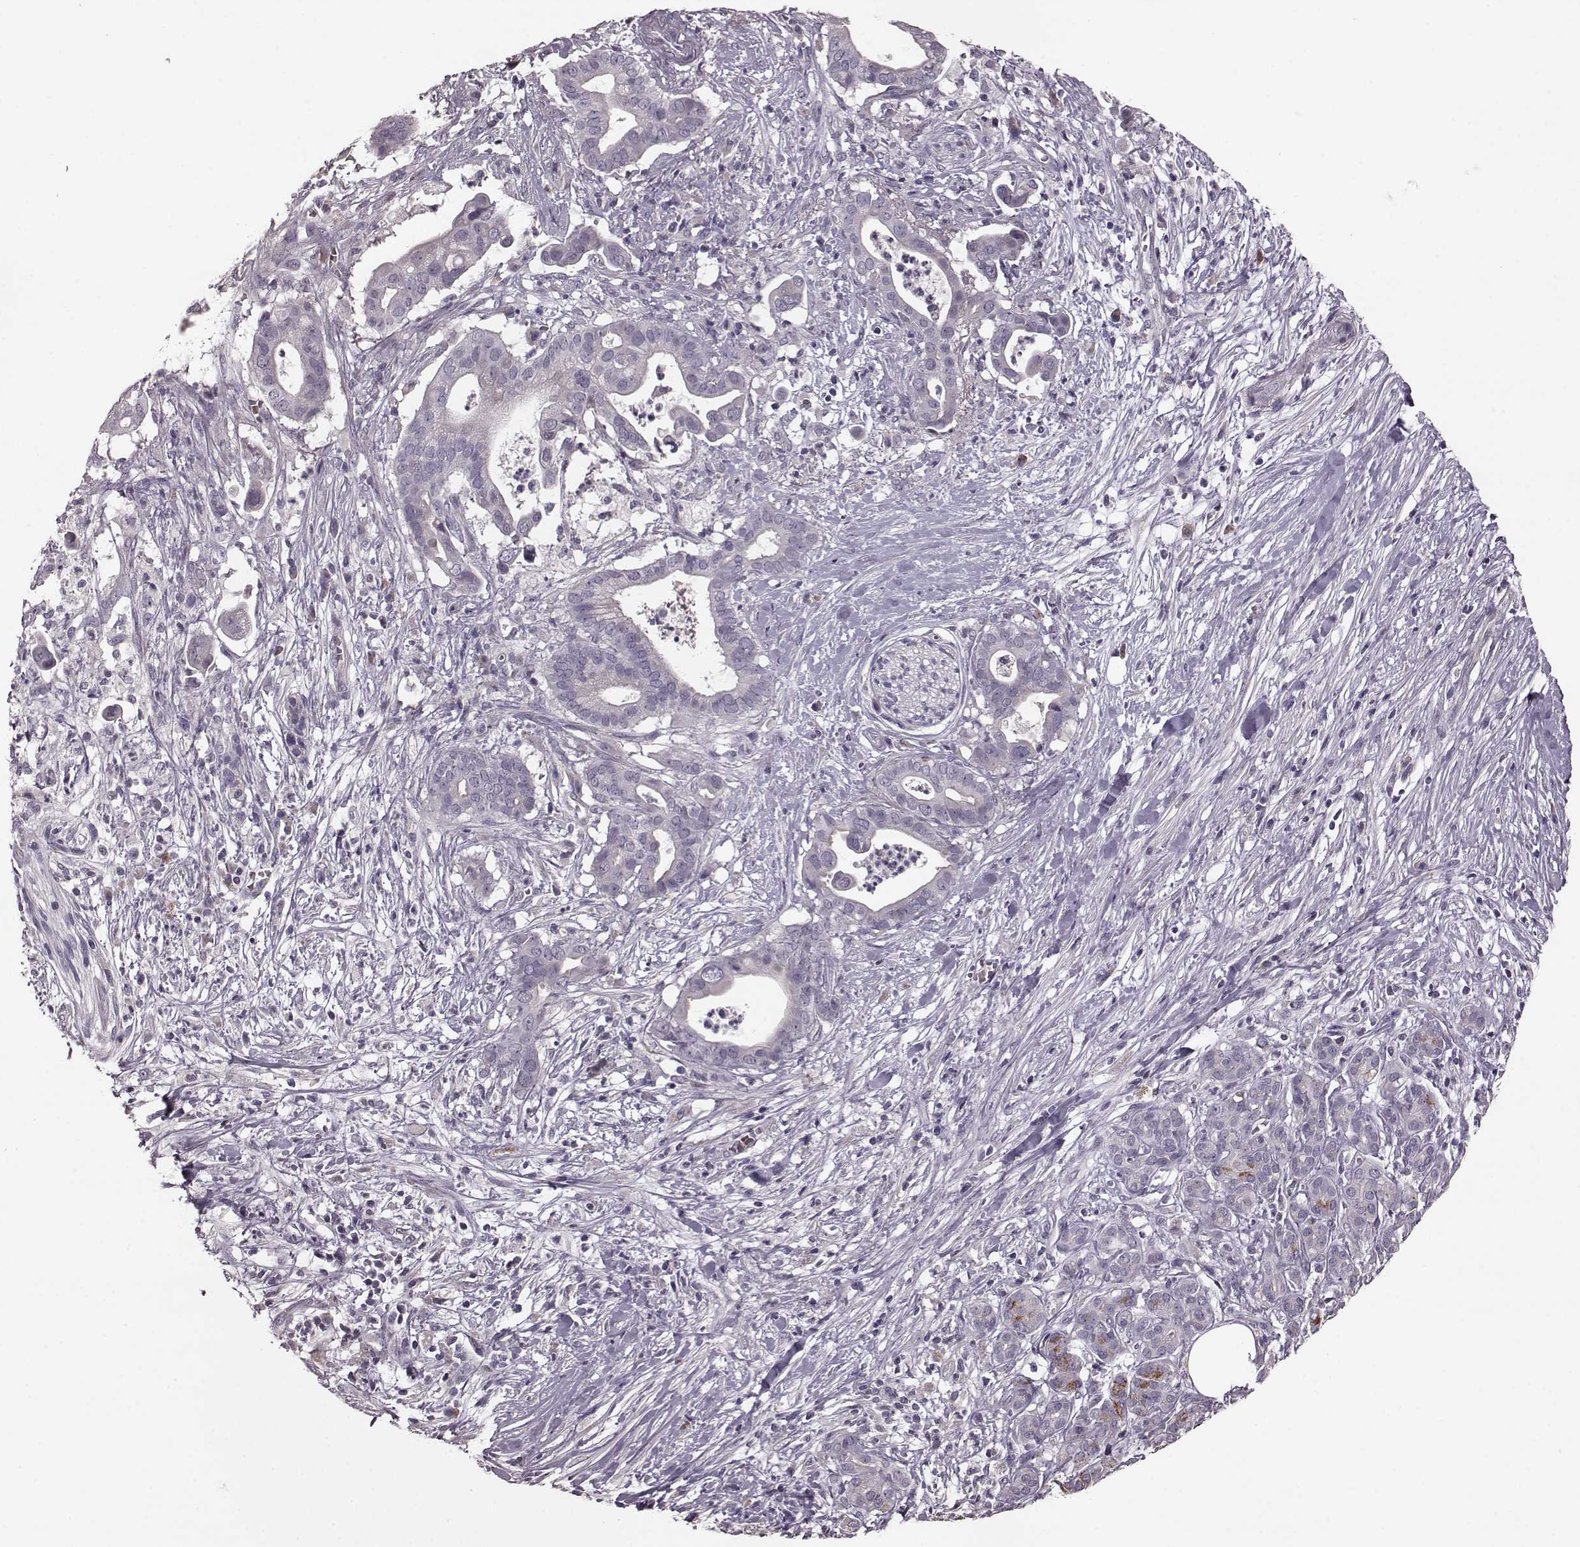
{"staining": {"intensity": "negative", "quantity": "none", "location": "none"}, "tissue": "pancreatic cancer", "cell_type": "Tumor cells", "image_type": "cancer", "snomed": [{"axis": "morphology", "description": "Adenocarcinoma, NOS"}, {"axis": "topography", "description": "Pancreas"}], "caption": "Immunohistochemical staining of pancreatic cancer (adenocarcinoma) exhibits no significant staining in tumor cells.", "gene": "SLC52A3", "patient": {"sex": "male", "age": 61}}